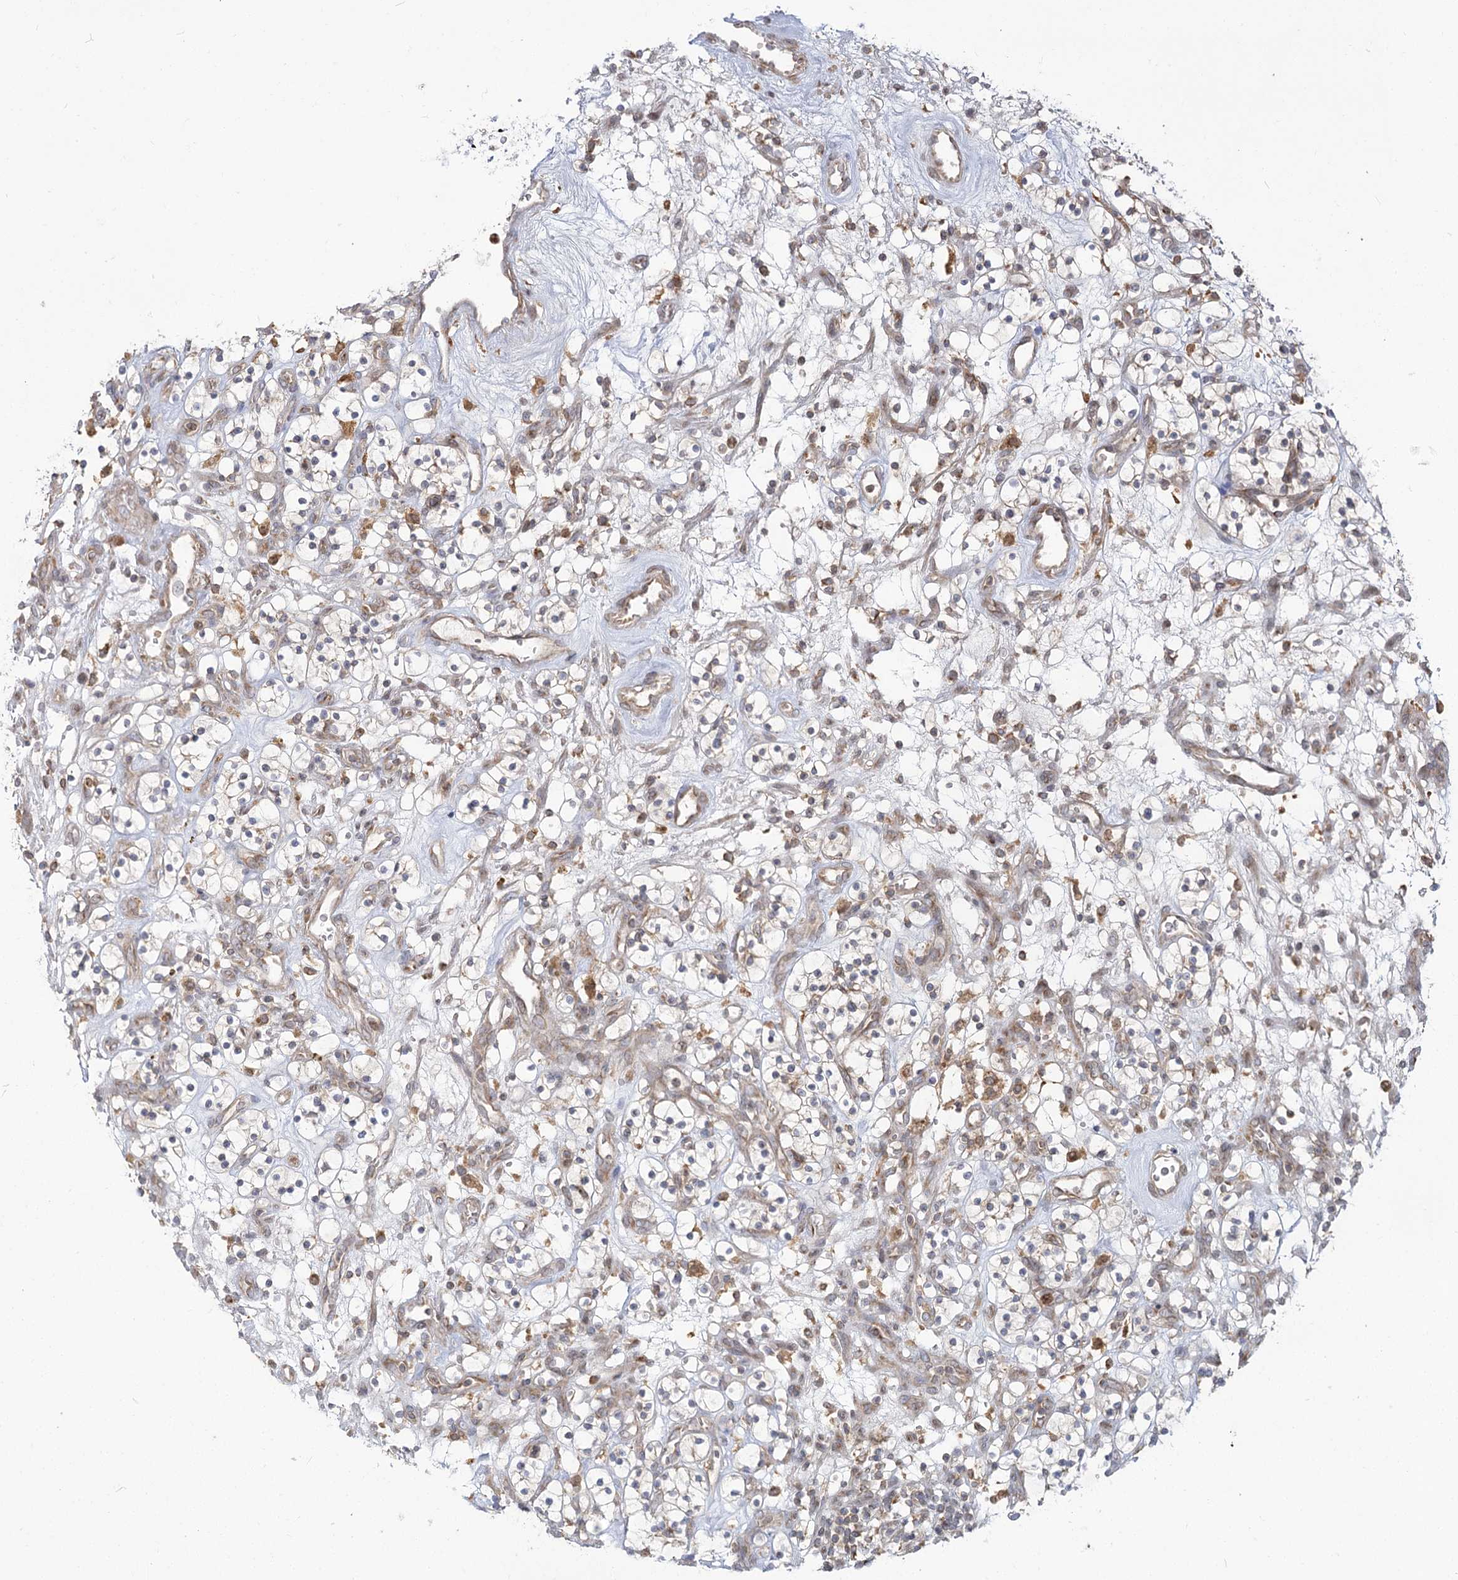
{"staining": {"intensity": "weak", "quantity": "<25%", "location": "cytoplasmic/membranous"}, "tissue": "renal cancer", "cell_type": "Tumor cells", "image_type": "cancer", "snomed": [{"axis": "morphology", "description": "Adenocarcinoma, NOS"}, {"axis": "topography", "description": "Kidney"}], "caption": "Tumor cells are negative for protein expression in human renal cancer.", "gene": "MTMR3", "patient": {"sex": "female", "age": 57}}